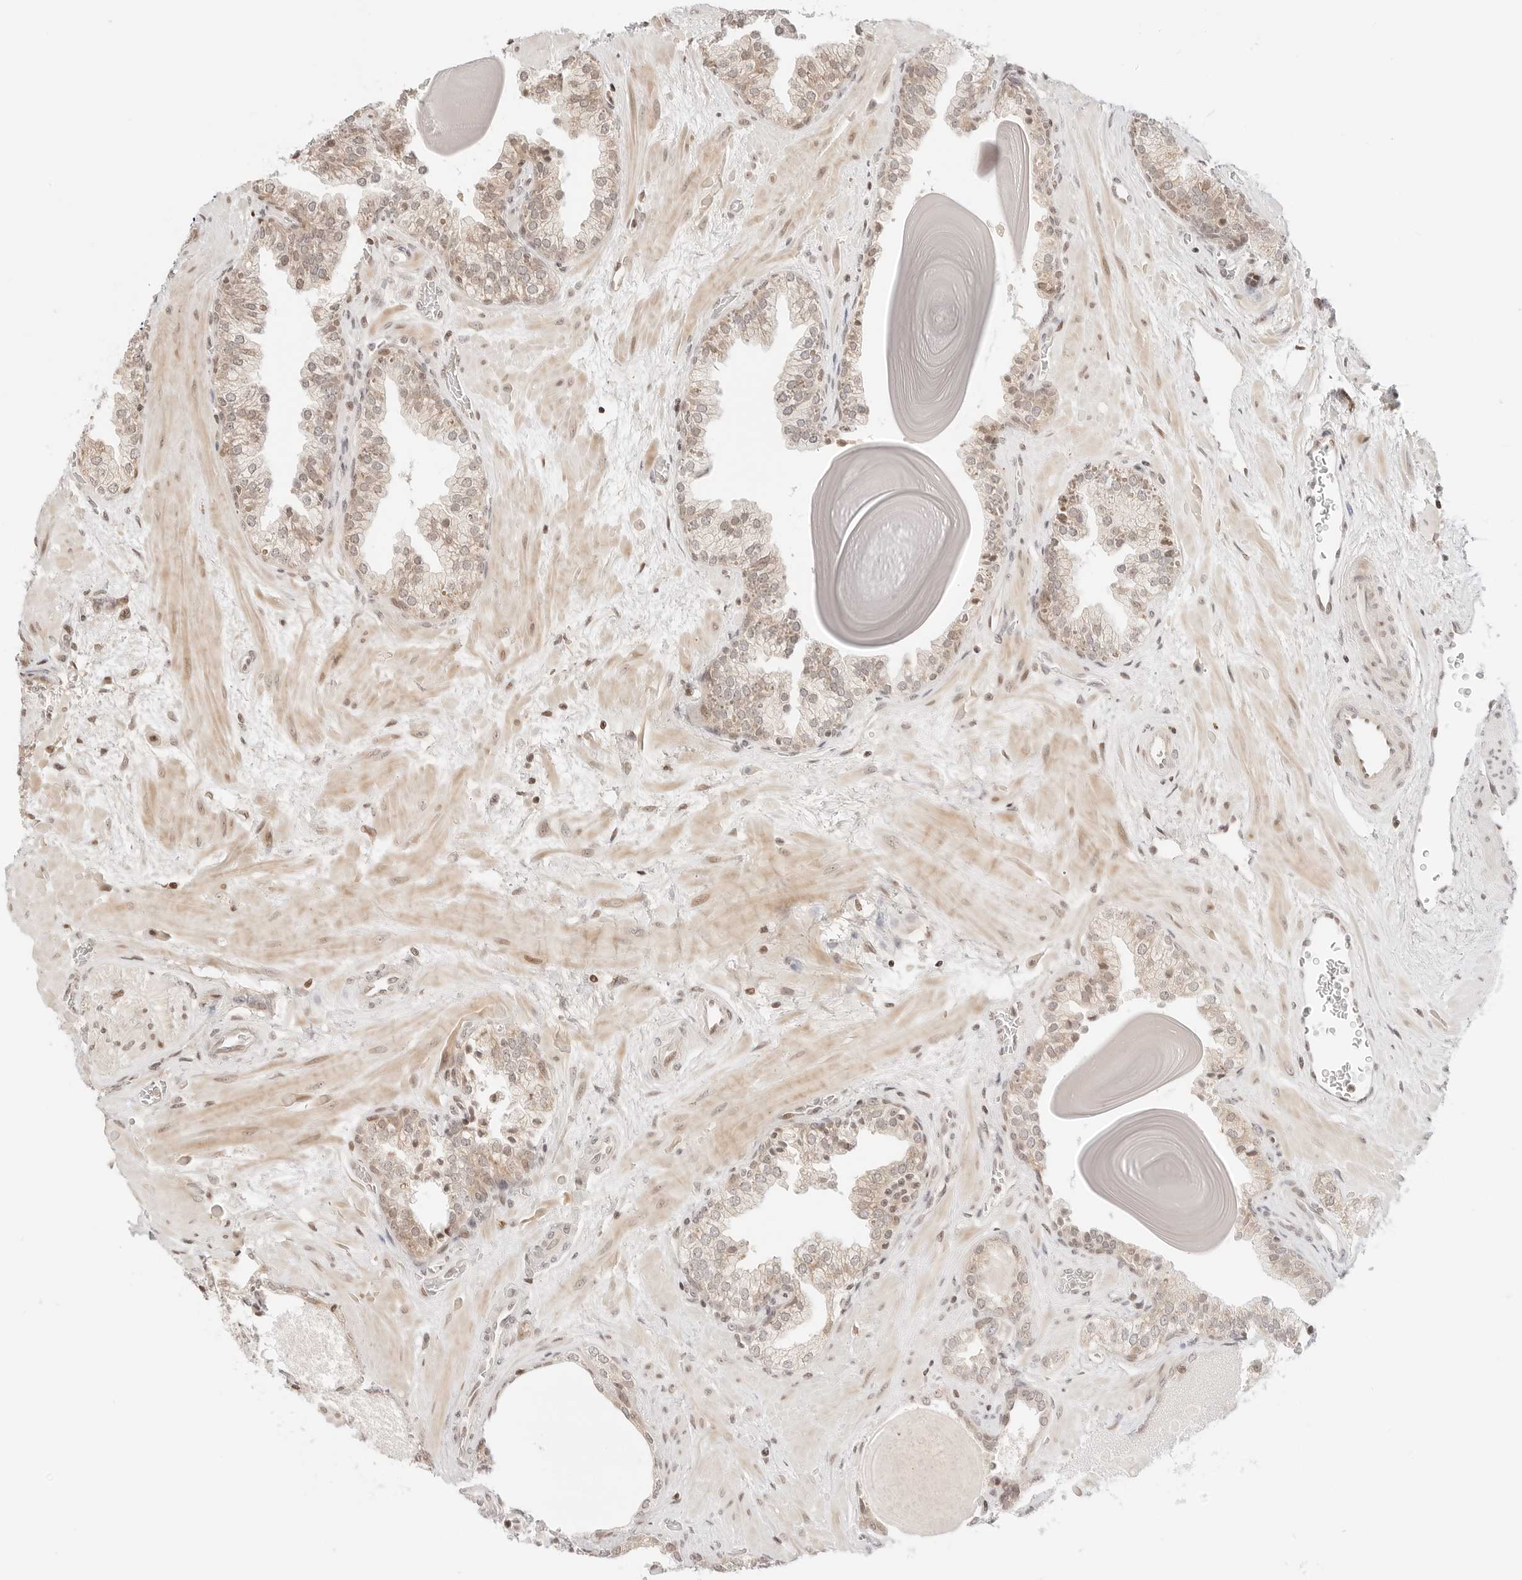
{"staining": {"intensity": "weak", "quantity": "25%-75%", "location": "cytoplasmic/membranous,nuclear"}, "tissue": "prostate", "cell_type": "Glandular cells", "image_type": "normal", "snomed": [{"axis": "morphology", "description": "Normal tissue, NOS"}, {"axis": "topography", "description": "Prostate"}], "caption": "Weak cytoplasmic/membranous,nuclear expression for a protein is seen in about 25%-75% of glandular cells of normal prostate using immunohistochemistry.", "gene": "RPS6KL1", "patient": {"sex": "male", "age": 48}}